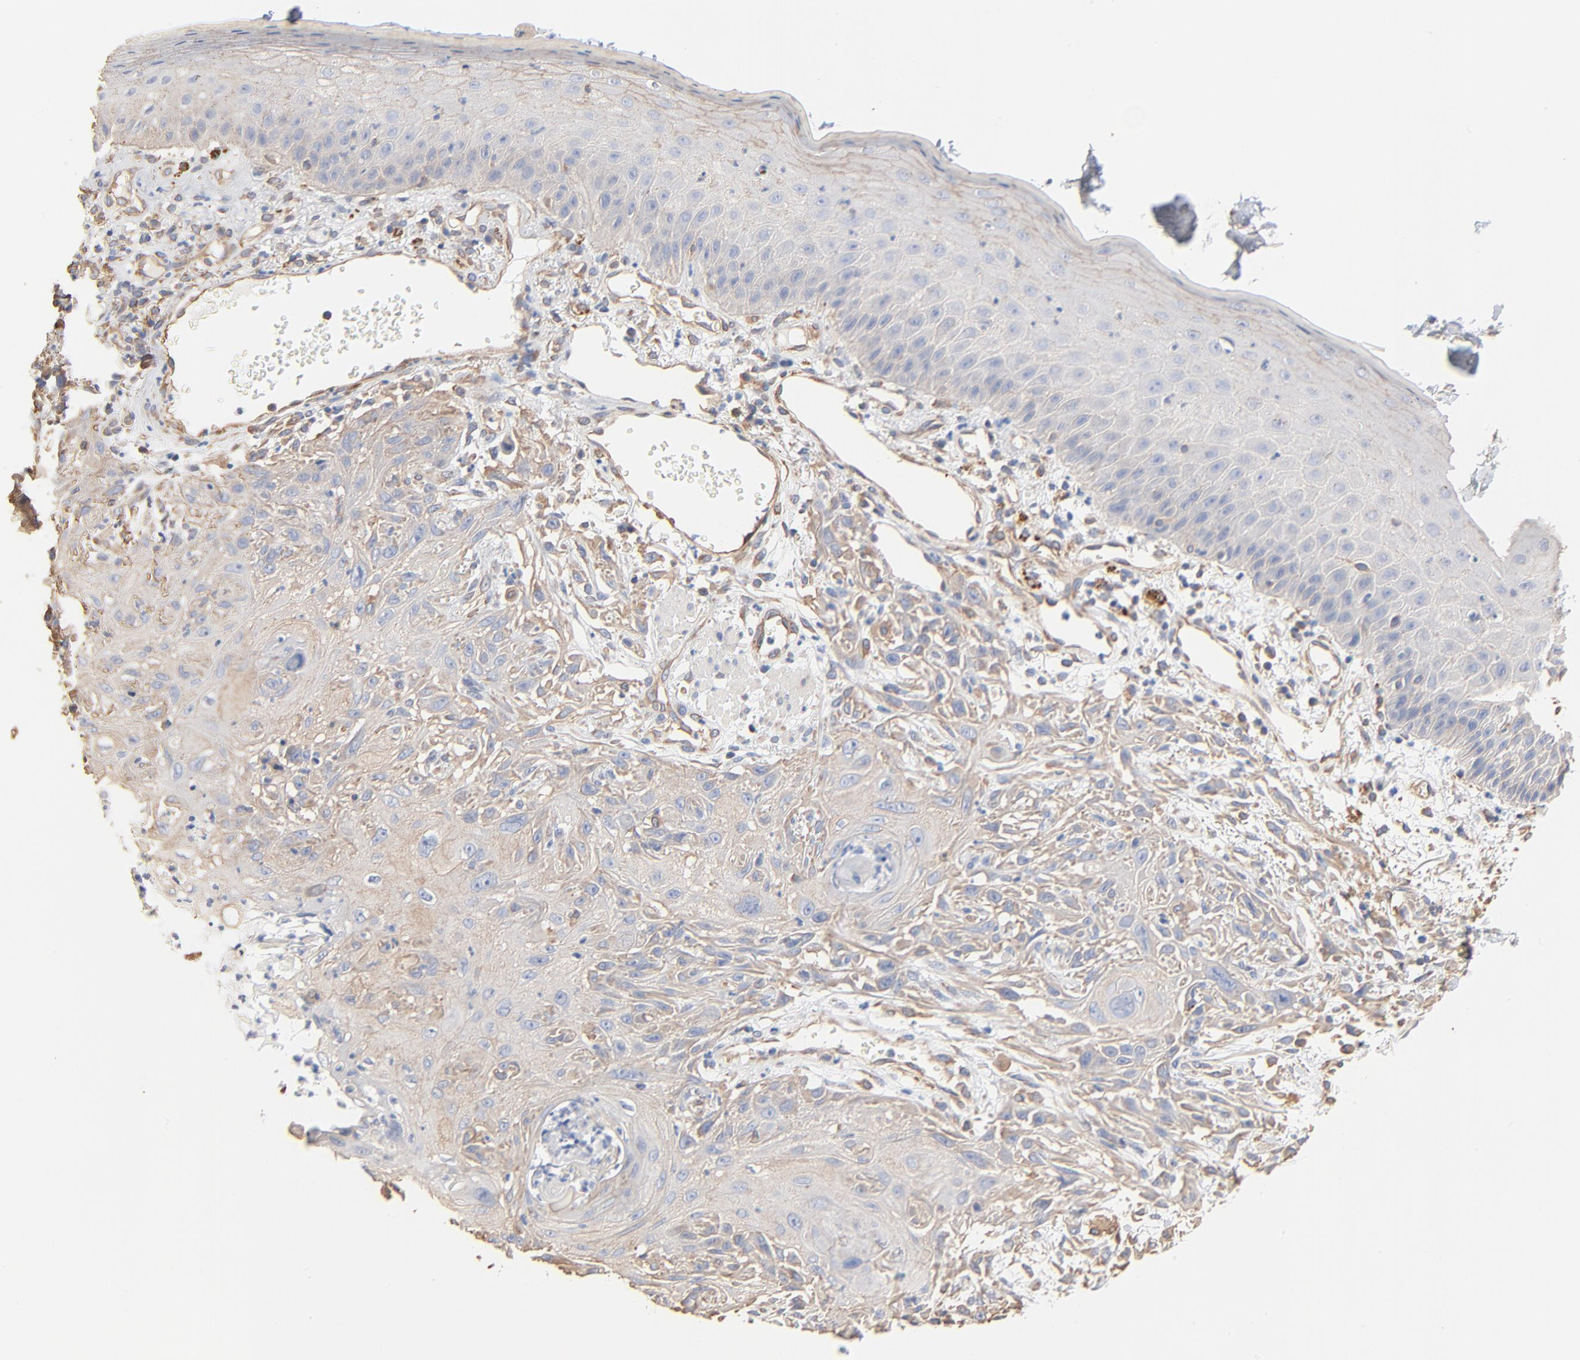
{"staining": {"intensity": "negative", "quantity": "none", "location": "none"}, "tissue": "skin cancer", "cell_type": "Tumor cells", "image_type": "cancer", "snomed": [{"axis": "morphology", "description": "Squamous cell carcinoma, NOS"}, {"axis": "topography", "description": "Skin"}], "caption": "Tumor cells are negative for brown protein staining in squamous cell carcinoma (skin). The staining was performed using DAB (3,3'-diaminobenzidine) to visualize the protein expression in brown, while the nuclei were stained in blue with hematoxylin (Magnification: 20x).", "gene": "ABCD4", "patient": {"sex": "female", "age": 59}}